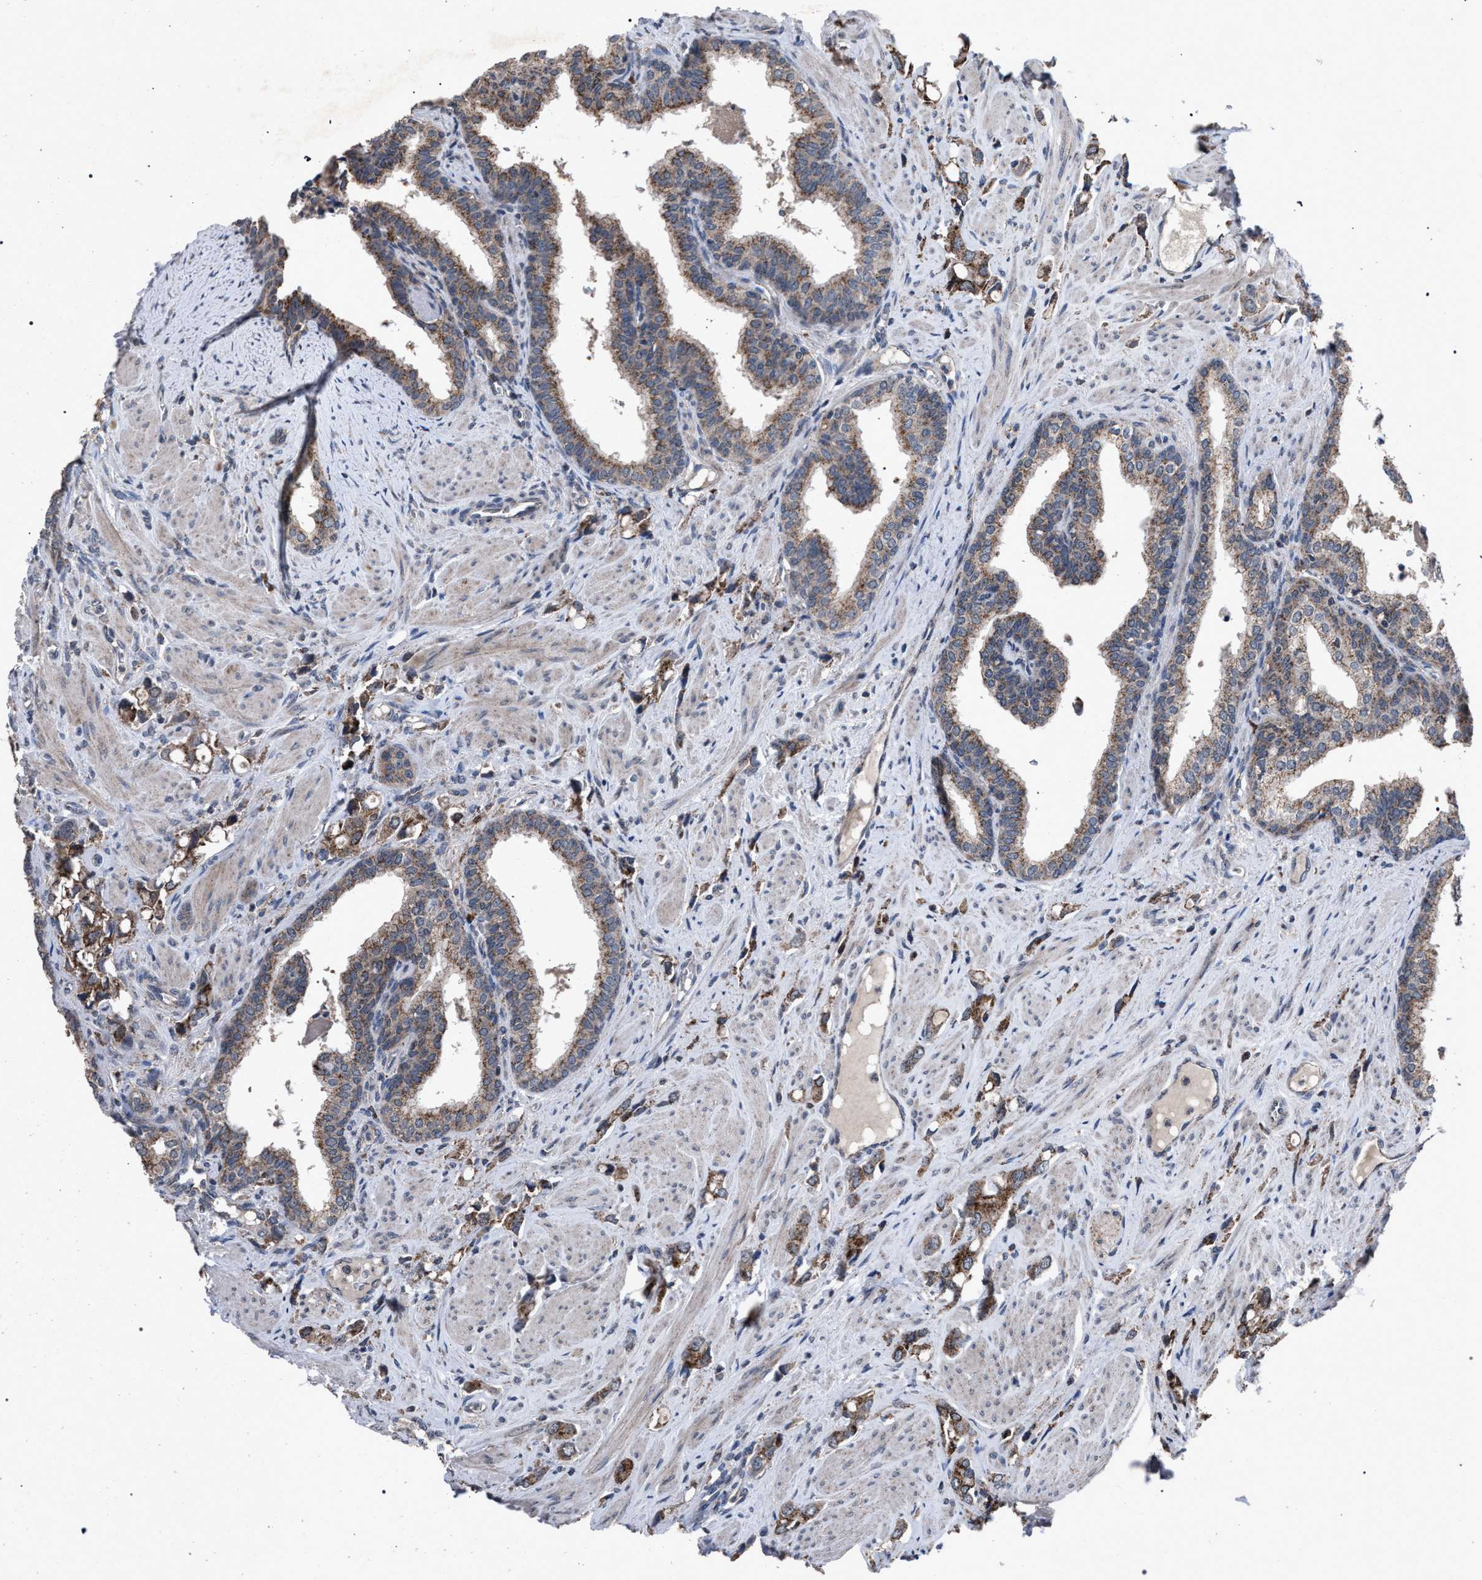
{"staining": {"intensity": "moderate", "quantity": ">75%", "location": "cytoplasmic/membranous"}, "tissue": "prostate cancer", "cell_type": "Tumor cells", "image_type": "cancer", "snomed": [{"axis": "morphology", "description": "Adenocarcinoma, High grade"}, {"axis": "topography", "description": "Prostate"}], "caption": "Immunohistochemical staining of human prostate high-grade adenocarcinoma exhibits medium levels of moderate cytoplasmic/membranous protein expression in about >75% of tumor cells. (DAB IHC, brown staining for protein, blue staining for nuclei).", "gene": "HSD17B4", "patient": {"sex": "male", "age": 52}}